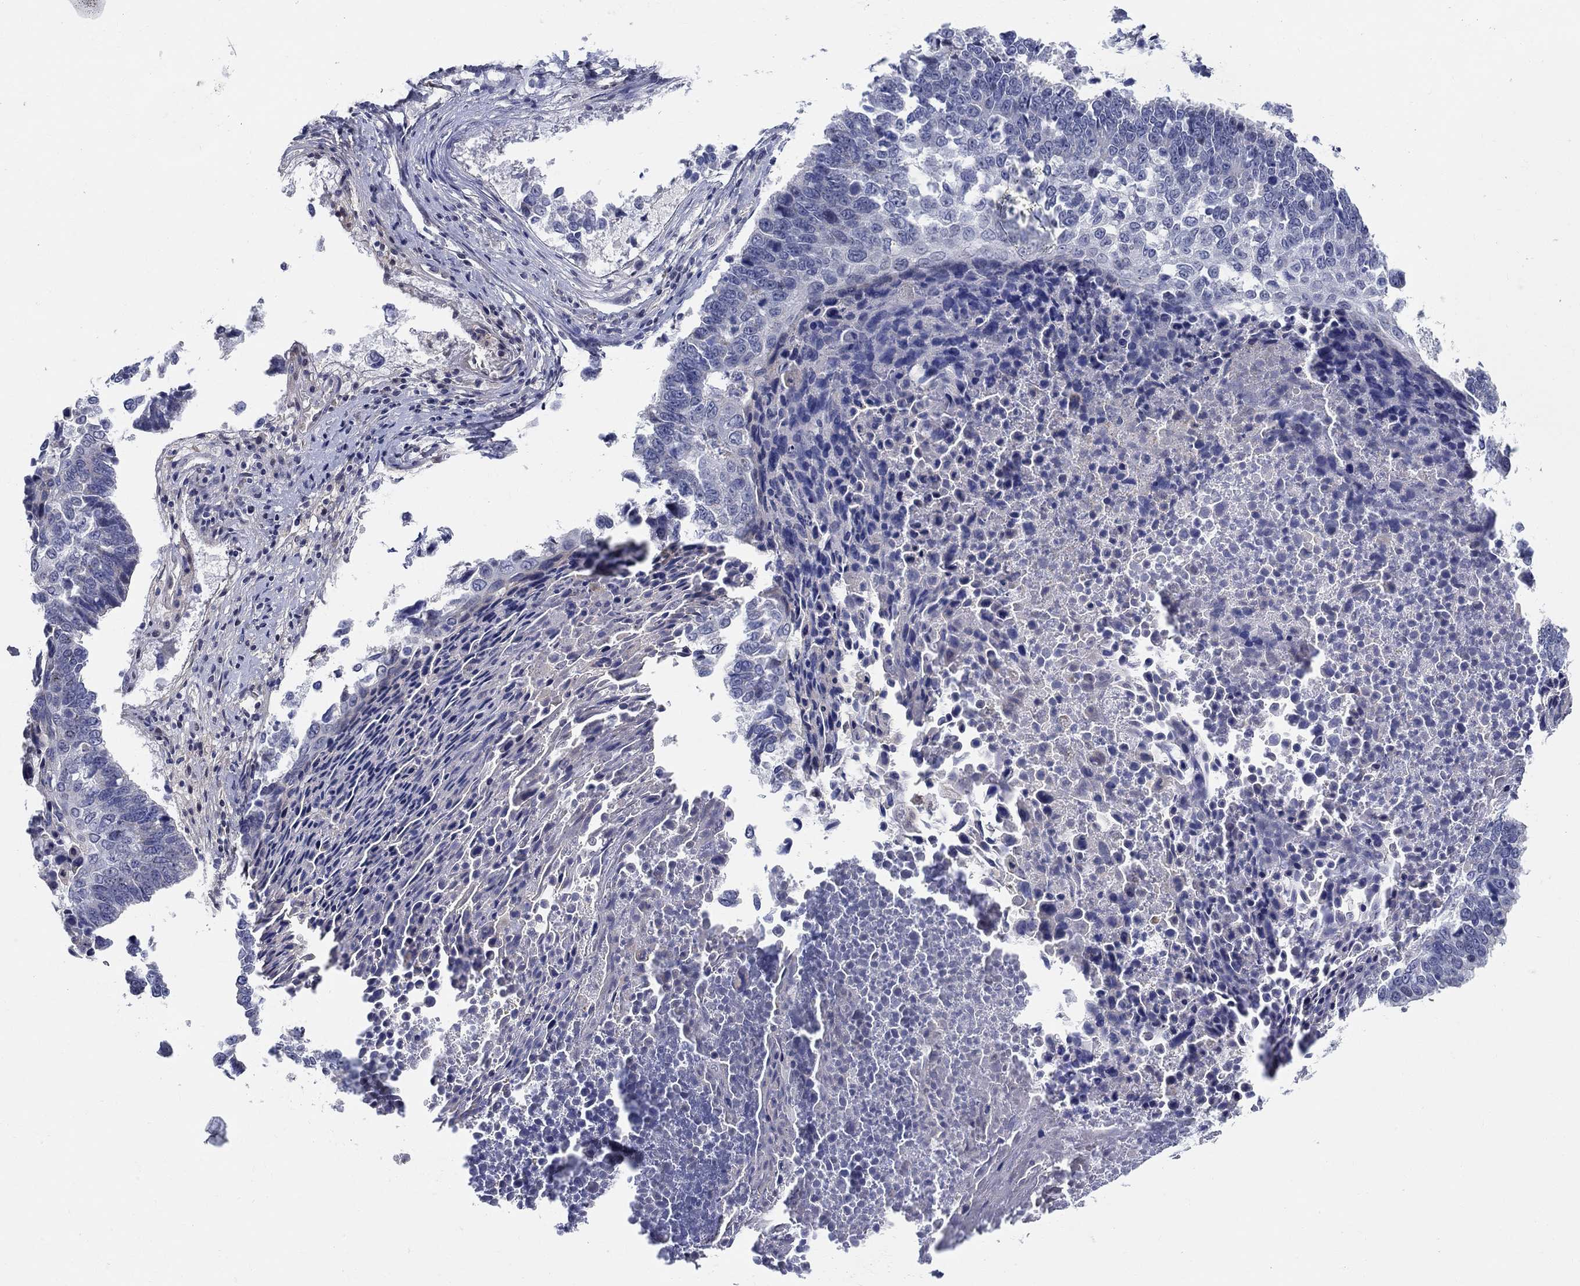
{"staining": {"intensity": "negative", "quantity": "none", "location": "none"}, "tissue": "lung cancer", "cell_type": "Tumor cells", "image_type": "cancer", "snomed": [{"axis": "morphology", "description": "Squamous cell carcinoma, NOS"}, {"axis": "topography", "description": "Lung"}], "caption": "A histopathology image of human lung squamous cell carcinoma is negative for staining in tumor cells.", "gene": "C16orf46", "patient": {"sex": "male", "age": 73}}